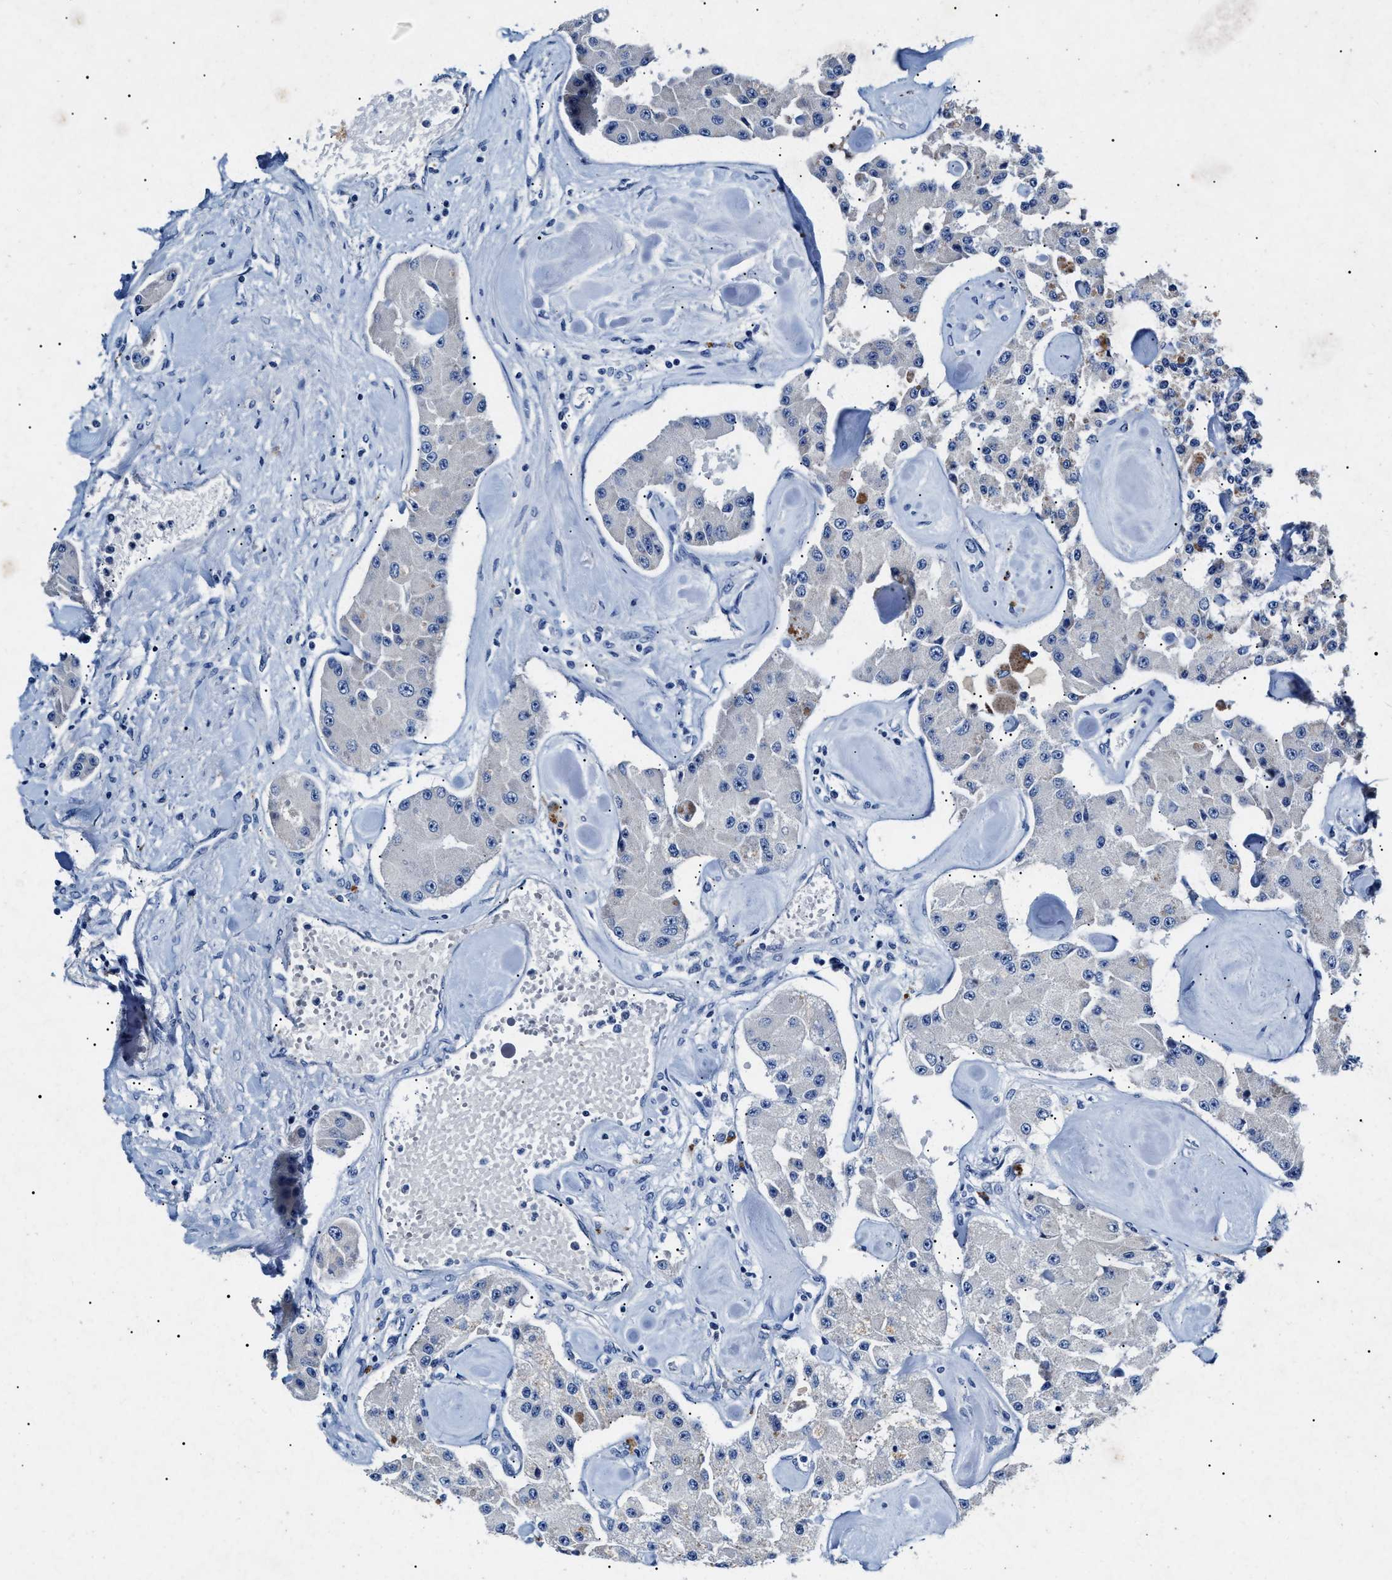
{"staining": {"intensity": "negative", "quantity": "none", "location": "none"}, "tissue": "carcinoid", "cell_type": "Tumor cells", "image_type": "cancer", "snomed": [{"axis": "morphology", "description": "Carcinoid, malignant, NOS"}, {"axis": "topography", "description": "Pancreas"}], "caption": "Immunohistochemistry (IHC) histopathology image of neoplastic tissue: human carcinoid (malignant) stained with DAB demonstrates no significant protein expression in tumor cells.", "gene": "LRRC8E", "patient": {"sex": "male", "age": 41}}